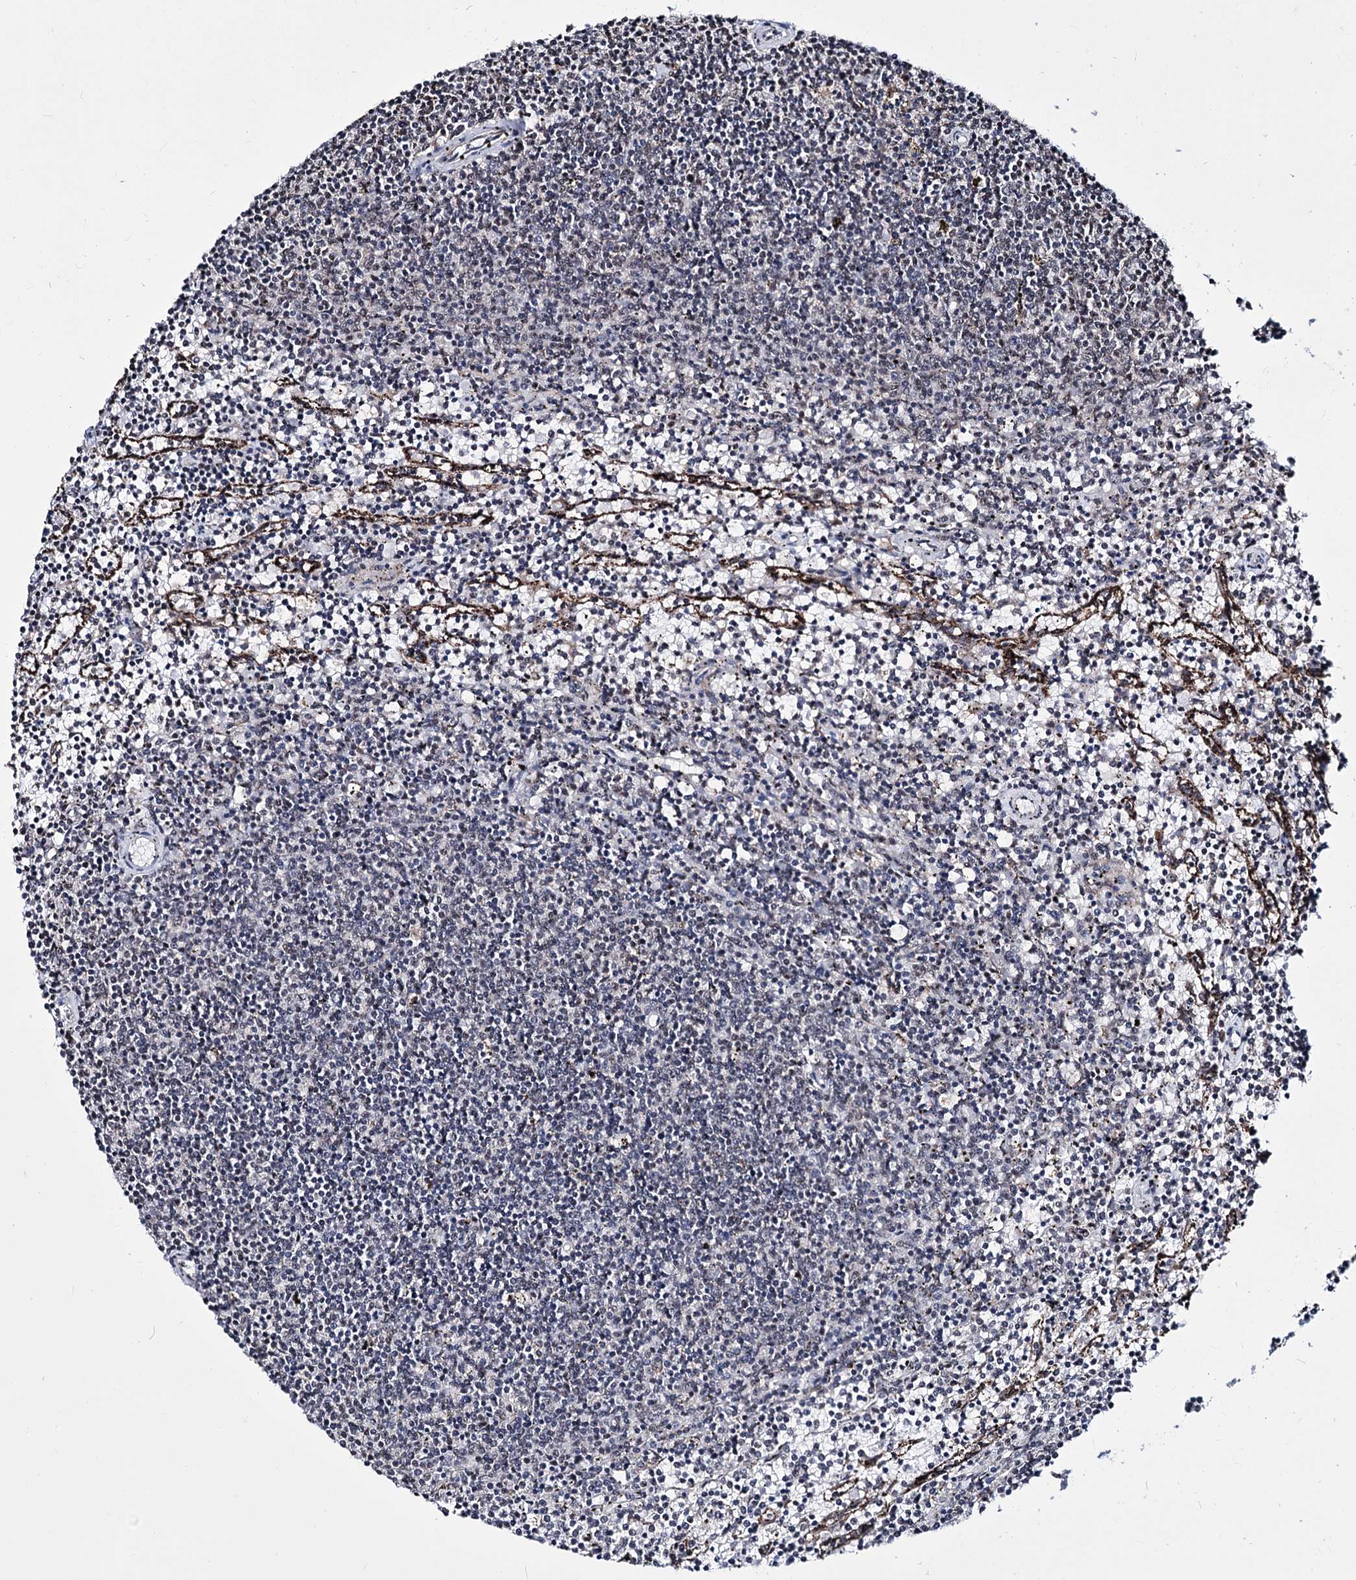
{"staining": {"intensity": "negative", "quantity": "none", "location": "none"}, "tissue": "lymphoma", "cell_type": "Tumor cells", "image_type": "cancer", "snomed": [{"axis": "morphology", "description": "Malignant lymphoma, non-Hodgkin's type, Low grade"}, {"axis": "topography", "description": "Spleen"}], "caption": "Immunohistochemical staining of low-grade malignant lymphoma, non-Hodgkin's type shows no significant expression in tumor cells.", "gene": "PPRC1", "patient": {"sex": "female", "age": 50}}